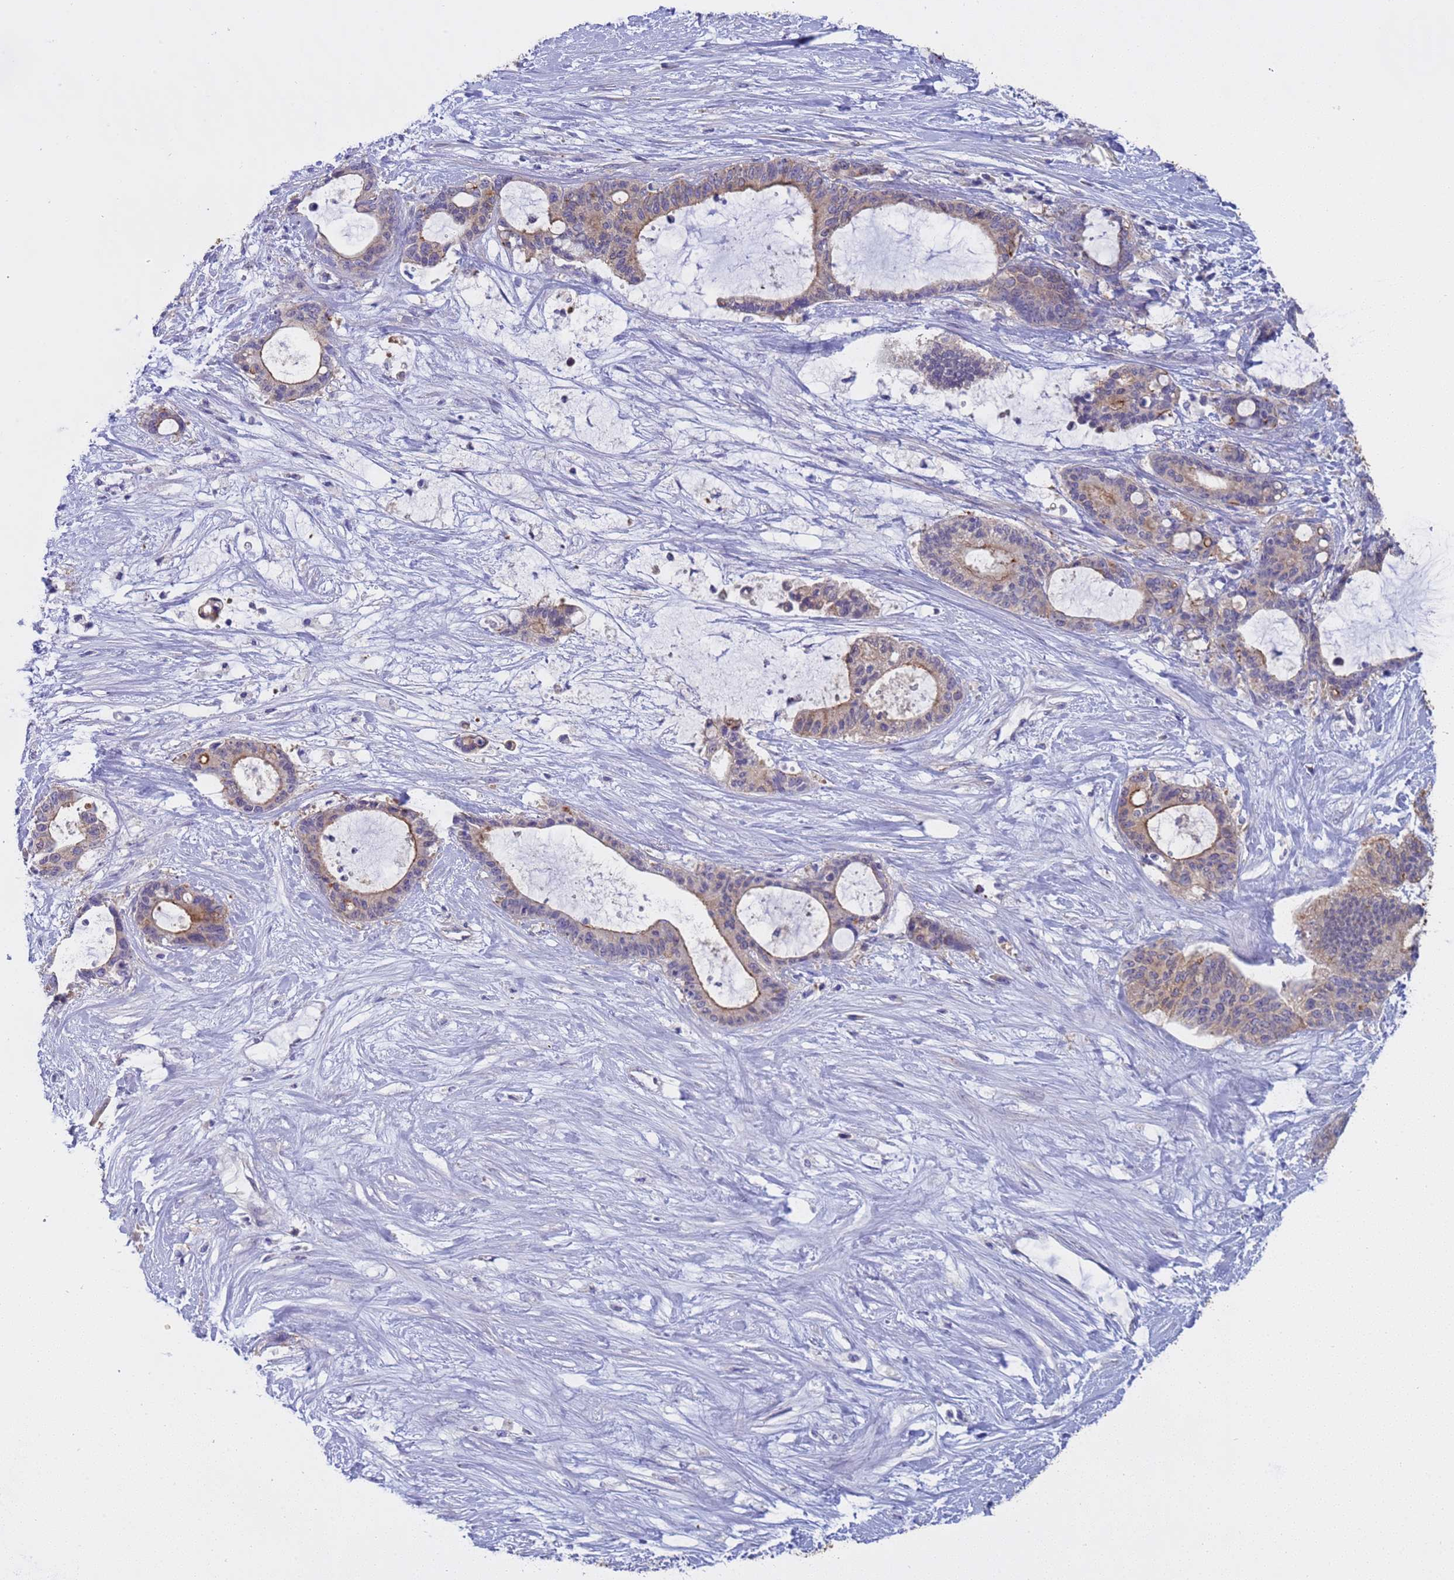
{"staining": {"intensity": "moderate", "quantity": "25%-75%", "location": "cytoplasmic/membranous"}, "tissue": "liver cancer", "cell_type": "Tumor cells", "image_type": "cancer", "snomed": [{"axis": "morphology", "description": "Normal tissue, NOS"}, {"axis": "morphology", "description": "Cholangiocarcinoma"}, {"axis": "topography", "description": "Liver"}, {"axis": "topography", "description": "Peripheral nerve tissue"}], "caption": "Human cholangiocarcinoma (liver) stained with a brown dye displays moderate cytoplasmic/membranous positive positivity in about 25%-75% of tumor cells.", "gene": "CAPN7", "patient": {"sex": "female", "age": 73}}